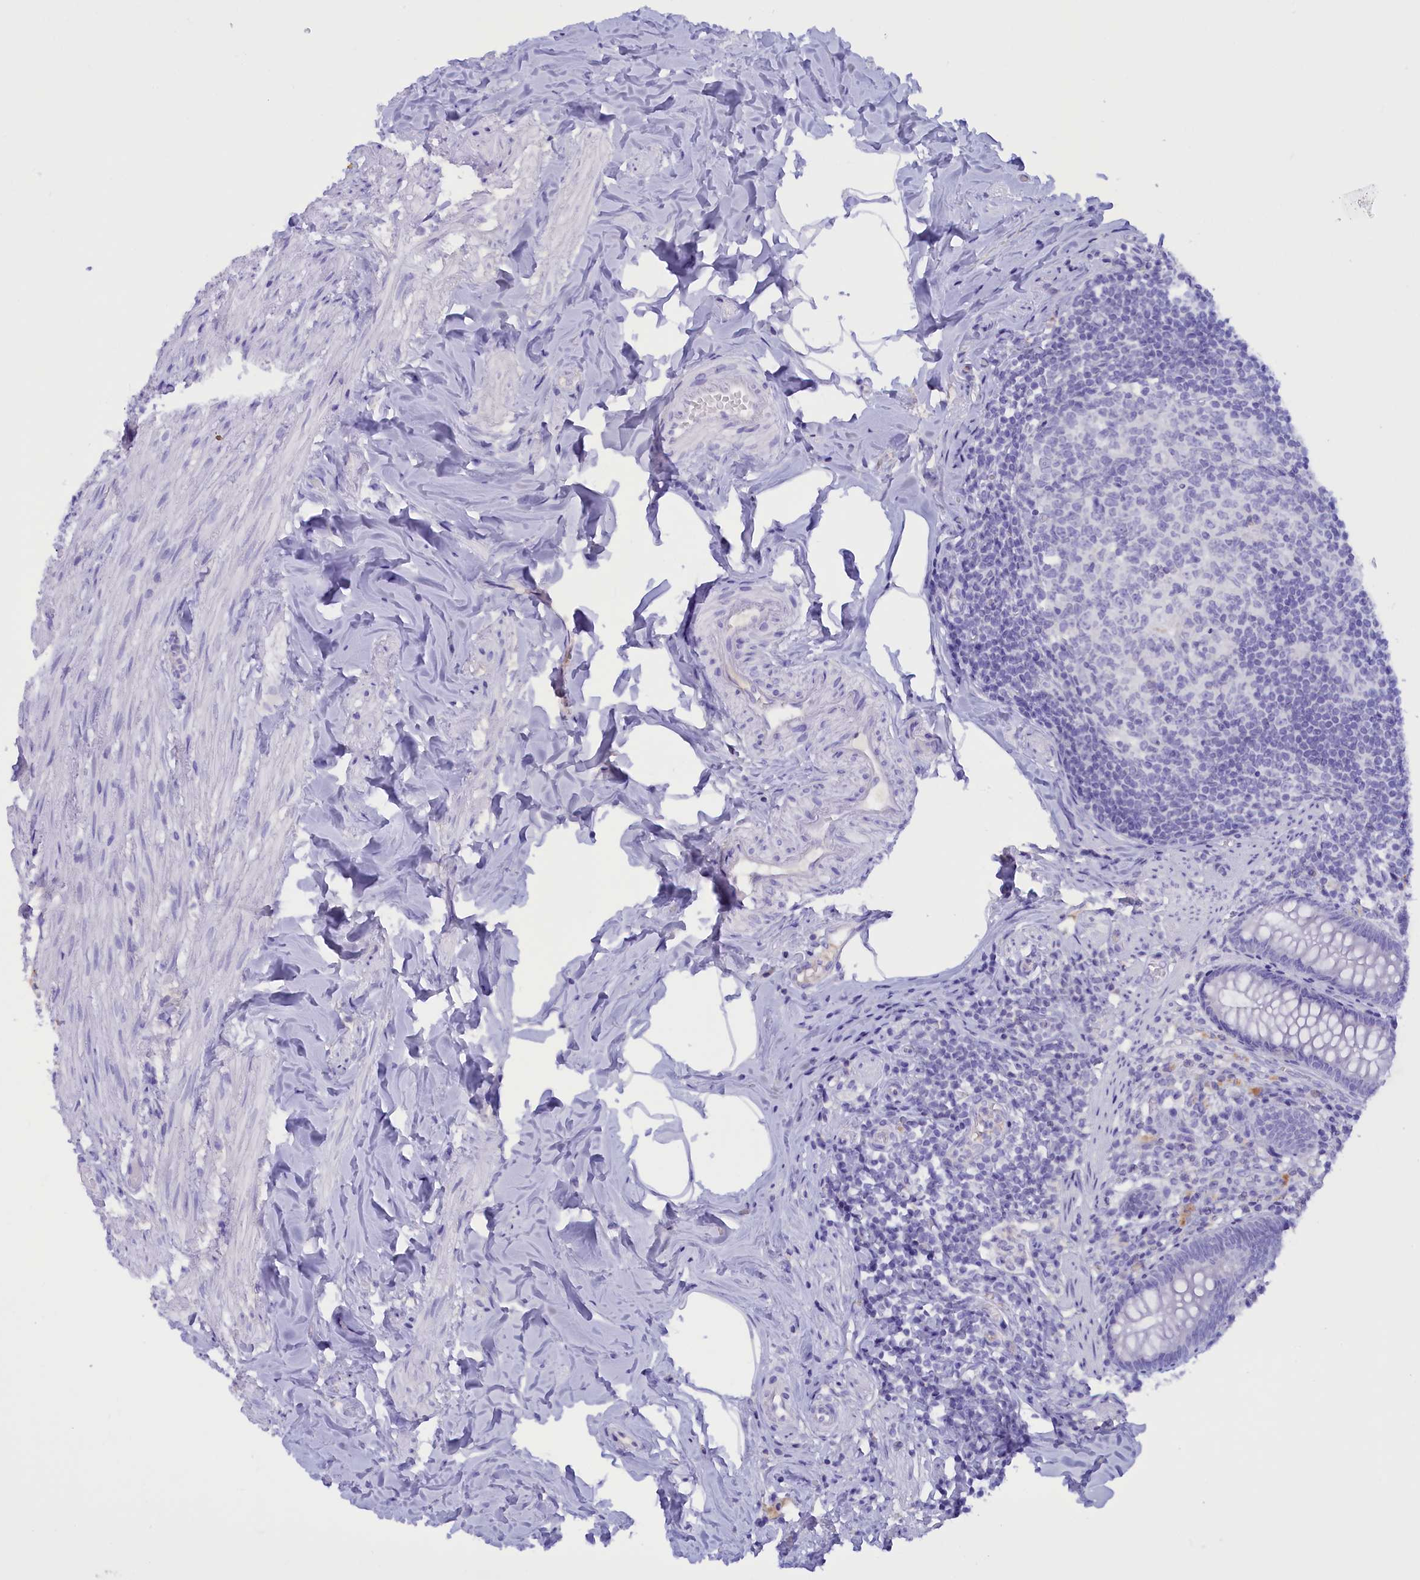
{"staining": {"intensity": "negative", "quantity": "none", "location": "none"}, "tissue": "appendix", "cell_type": "Glandular cells", "image_type": "normal", "snomed": [{"axis": "morphology", "description": "Normal tissue, NOS"}, {"axis": "topography", "description": "Appendix"}], "caption": "Immunohistochemistry (IHC) photomicrograph of unremarkable appendix: appendix stained with DAB (3,3'-diaminobenzidine) exhibits no significant protein positivity in glandular cells. Brightfield microscopy of immunohistochemistry stained with DAB (3,3'-diaminobenzidine) (brown) and hematoxylin (blue), captured at high magnification.", "gene": "PROK2", "patient": {"sex": "male", "age": 55}}